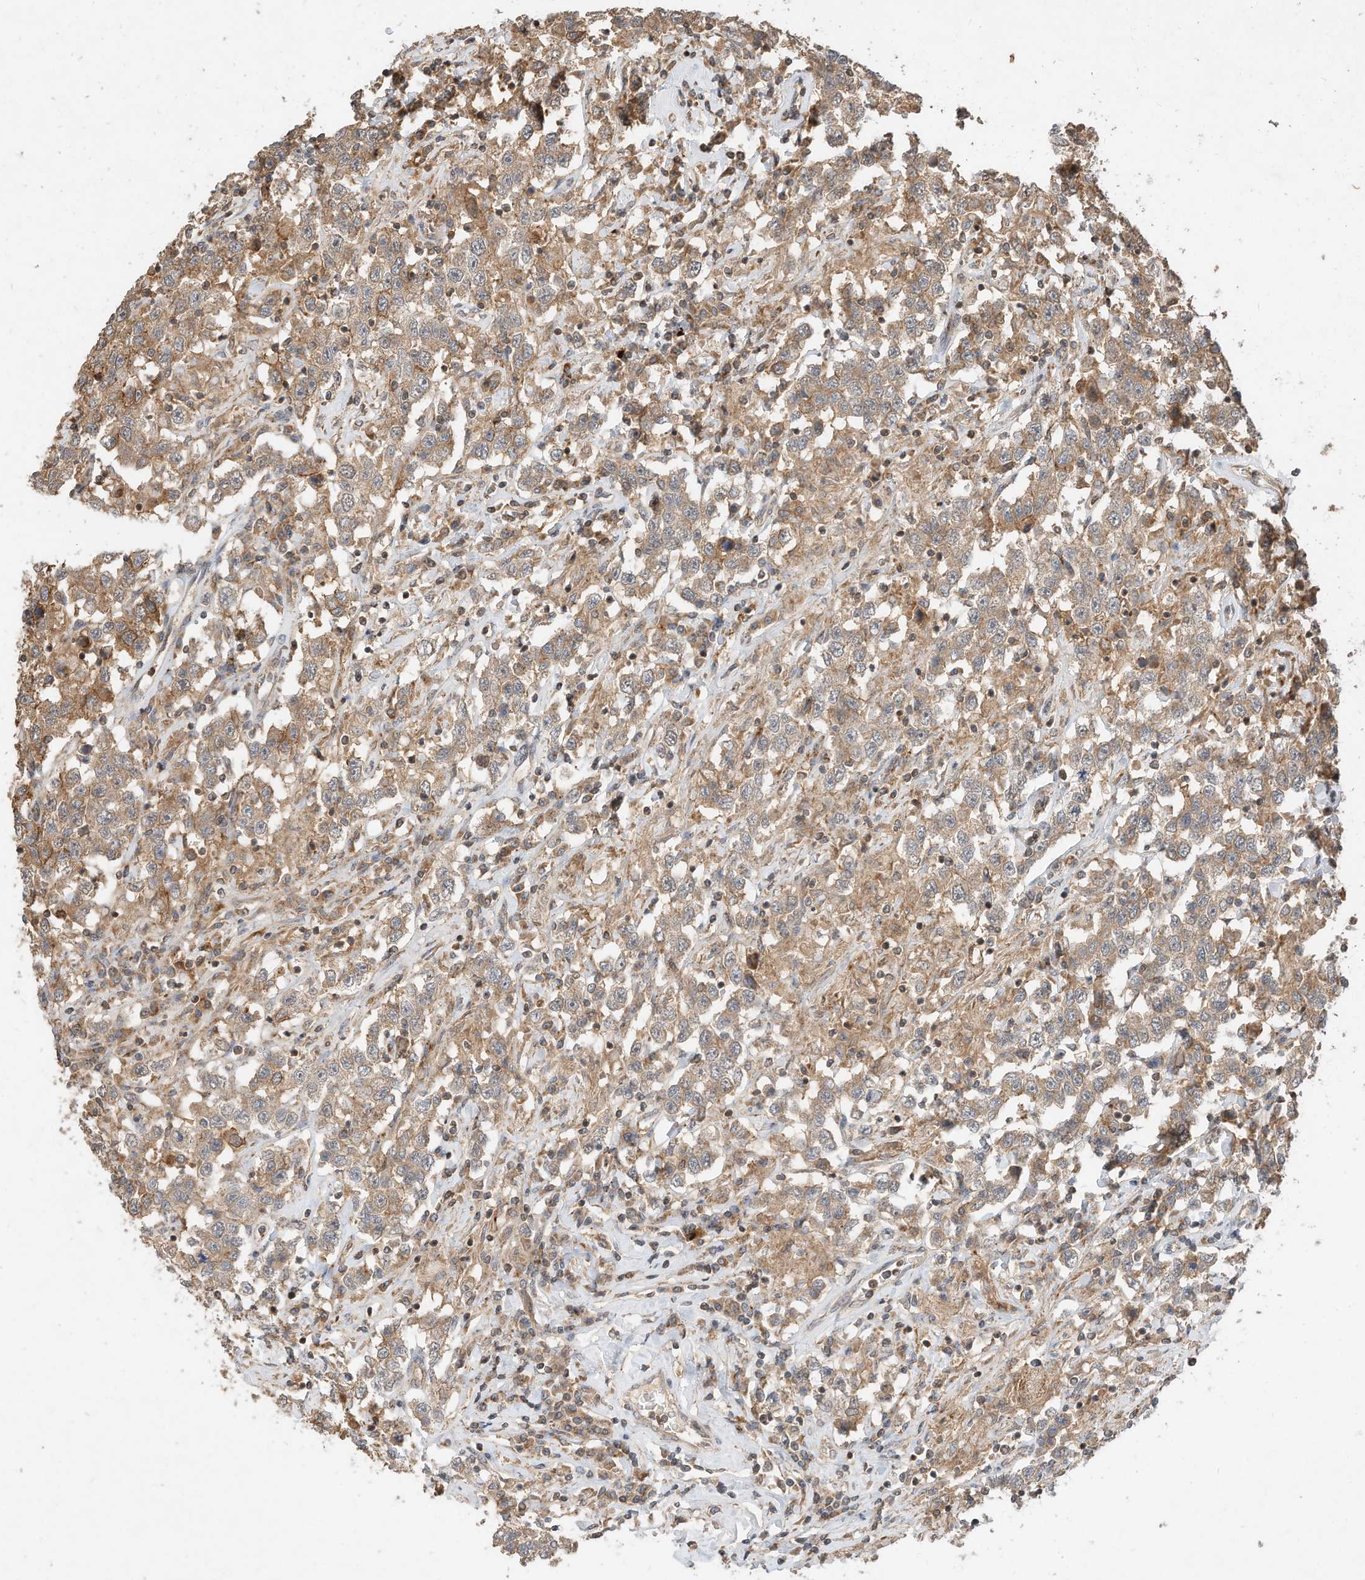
{"staining": {"intensity": "weak", "quantity": ">75%", "location": "cytoplasmic/membranous"}, "tissue": "testis cancer", "cell_type": "Tumor cells", "image_type": "cancer", "snomed": [{"axis": "morphology", "description": "Seminoma, NOS"}, {"axis": "topography", "description": "Testis"}], "caption": "Testis cancer stained with DAB (3,3'-diaminobenzidine) IHC shows low levels of weak cytoplasmic/membranous positivity in approximately >75% of tumor cells.", "gene": "CPAMD8", "patient": {"sex": "male", "age": 41}}